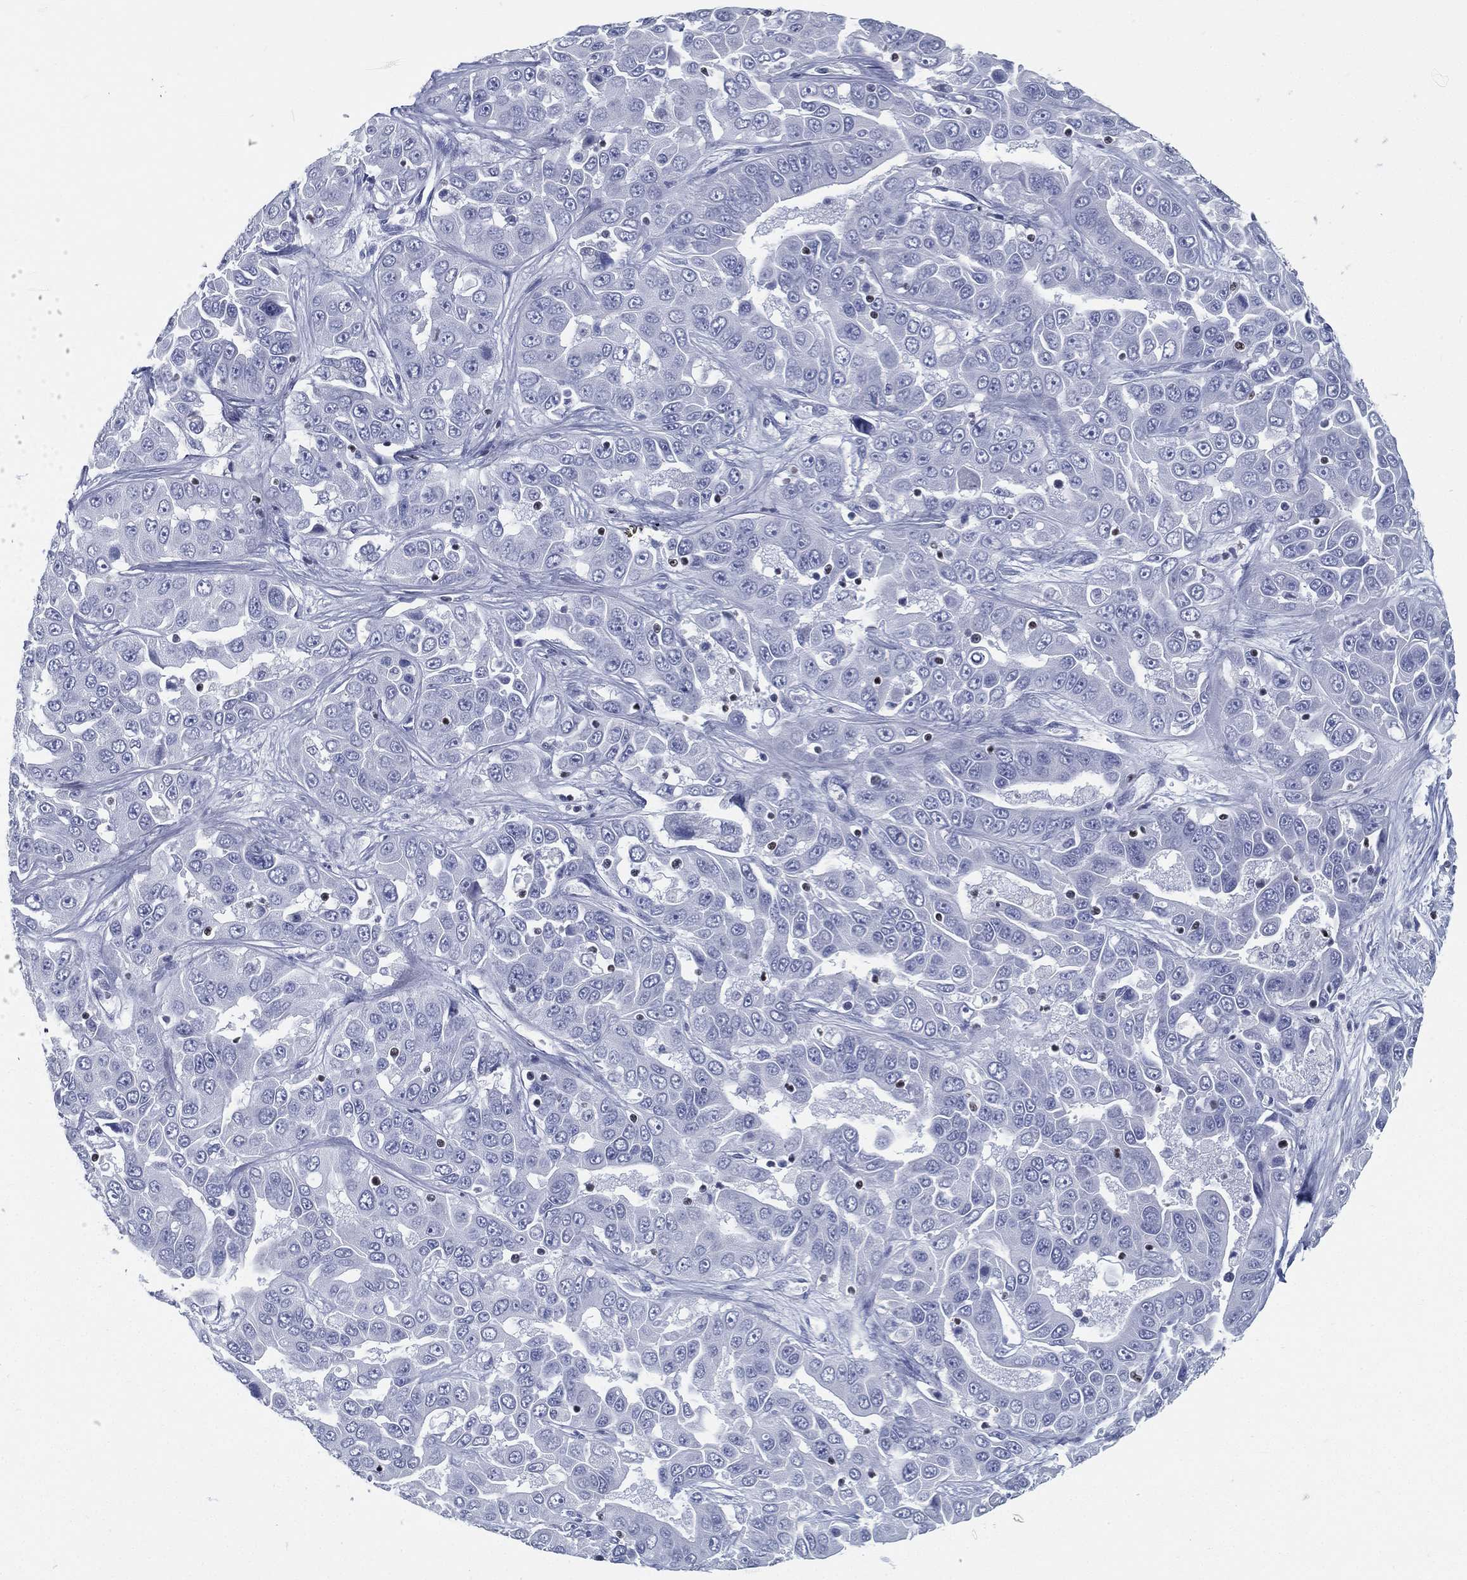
{"staining": {"intensity": "negative", "quantity": "none", "location": "none"}, "tissue": "liver cancer", "cell_type": "Tumor cells", "image_type": "cancer", "snomed": [{"axis": "morphology", "description": "Cholangiocarcinoma"}, {"axis": "topography", "description": "Liver"}], "caption": "An image of liver cancer stained for a protein demonstrates no brown staining in tumor cells. (Brightfield microscopy of DAB (3,3'-diaminobenzidine) immunohistochemistry at high magnification).", "gene": "PYHIN1", "patient": {"sex": "female", "age": 52}}